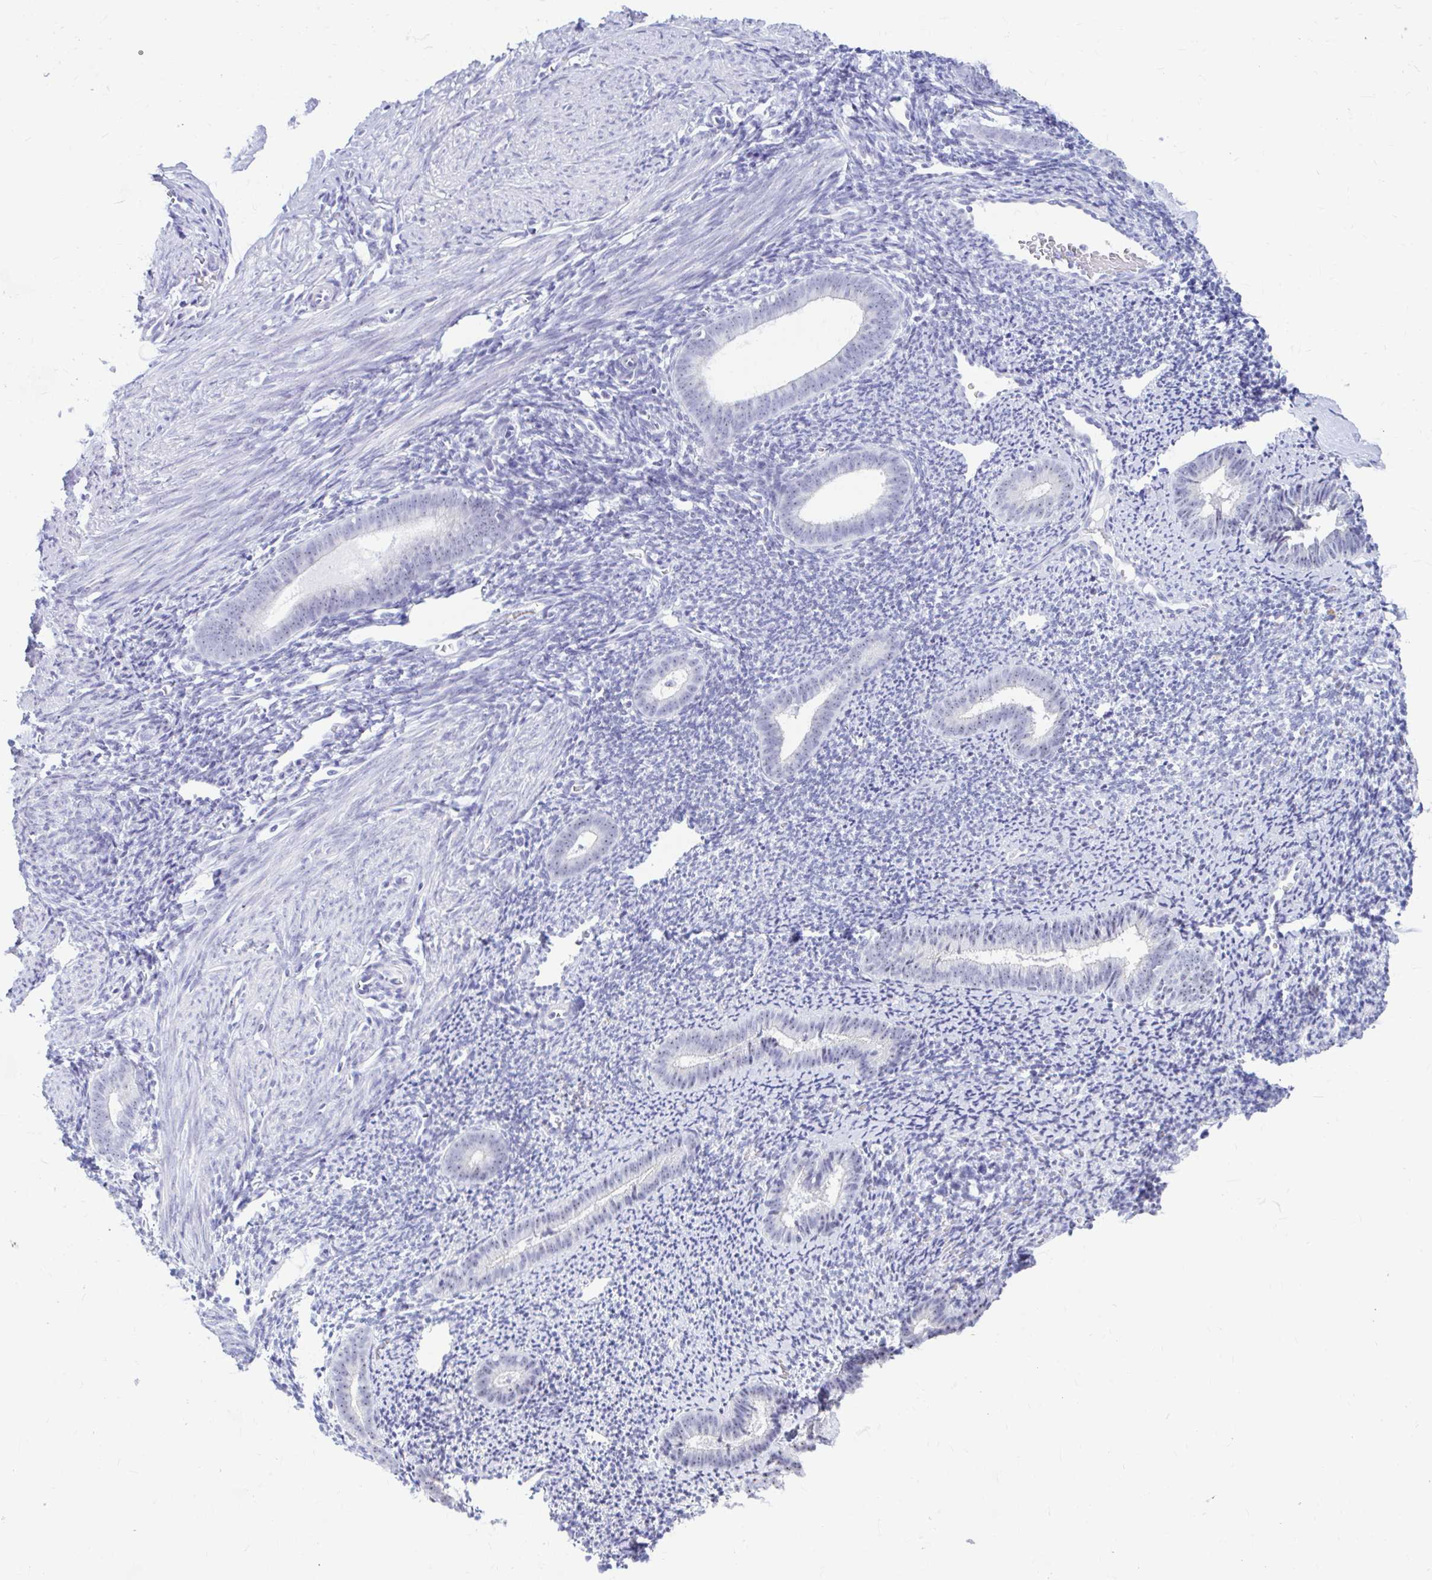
{"staining": {"intensity": "negative", "quantity": "none", "location": "none"}, "tissue": "endometrium", "cell_type": "Cells in endometrial stroma", "image_type": "normal", "snomed": [{"axis": "morphology", "description": "Normal tissue, NOS"}, {"axis": "topography", "description": "Endometrium"}], "caption": "High power microscopy micrograph of an immunohistochemistry photomicrograph of normal endometrium, revealing no significant staining in cells in endometrial stroma.", "gene": "FTSJ3", "patient": {"sex": "female", "age": 39}}